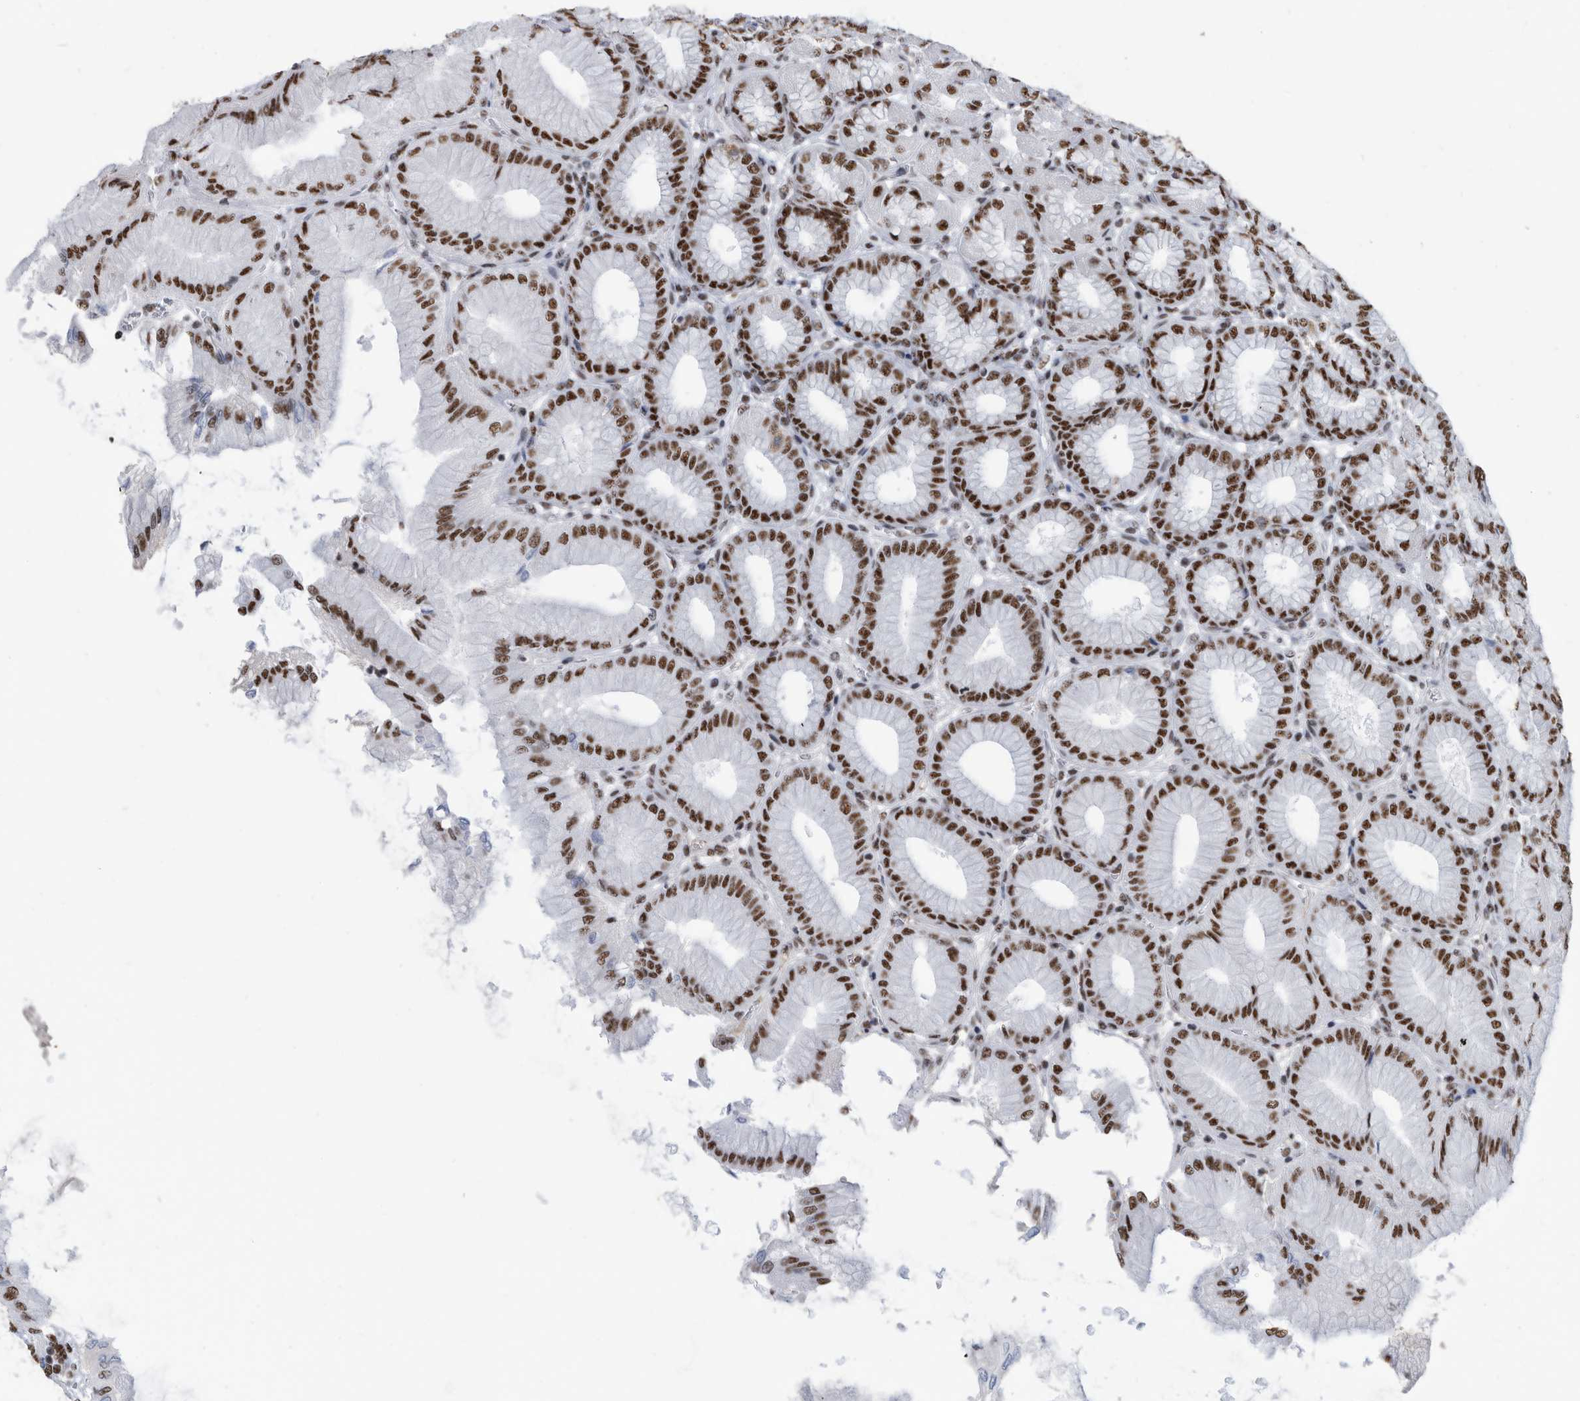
{"staining": {"intensity": "strong", "quantity": ">75%", "location": "nuclear"}, "tissue": "stomach", "cell_type": "Glandular cells", "image_type": "normal", "snomed": [{"axis": "morphology", "description": "Normal tissue, NOS"}, {"axis": "topography", "description": "Stomach, upper"}], "caption": "High-magnification brightfield microscopy of unremarkable stomach stained with DAB (3,3'-diaminobenzidine) (brown) and counterstained with hematoxylin (blue). glandular cells exhibit strong nuclear positivity is present in approximately>75% of cells. Ihc stains the protein in brown and the nuclei are stained blue.", "gene": "SF3A1", "patient": {"sex": "female", "age": 56}}